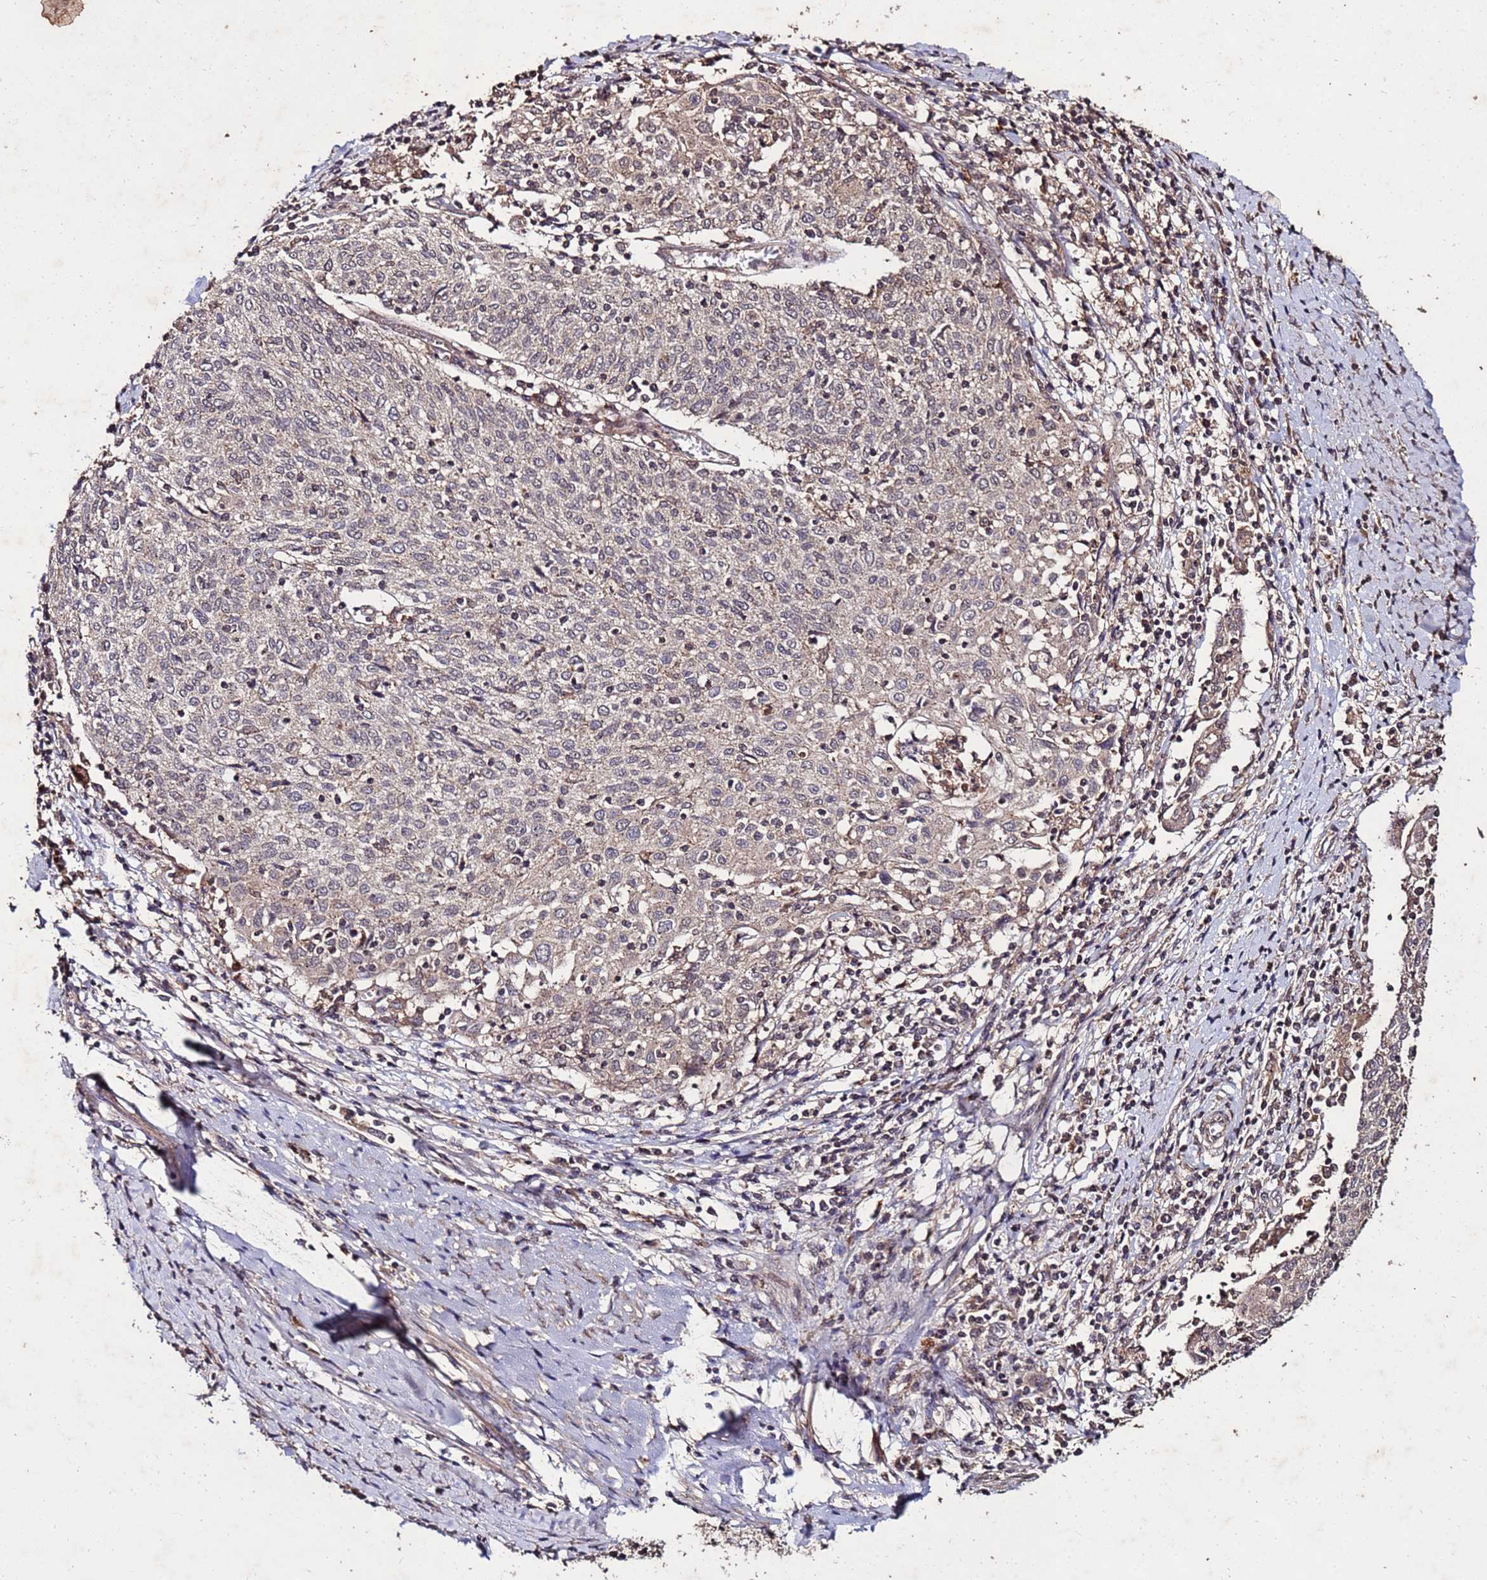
{"staining": {"intensity": "weak", "quantity": "<25%", "location": "cytoplasmic/membranous,nuclear"}, "tissue": "cervical cancer", "cell_type": "Tumor cells", "image_type": "cancer", "snomed": [{"axis": "morphology", "description": "Squamous cell carcinoma, NOS"}, {"axis": "topography", "description": "Cervix"}], "caption": "Immunohistochemistry (IHC) histopathology image of human cervical cancer (squamous cell carcinoma) stained for a protein (brown), which demonstrates no staining in tumor cells.", "gene": "TOR4A", "patient": {"sex": "female", "age": 52}}